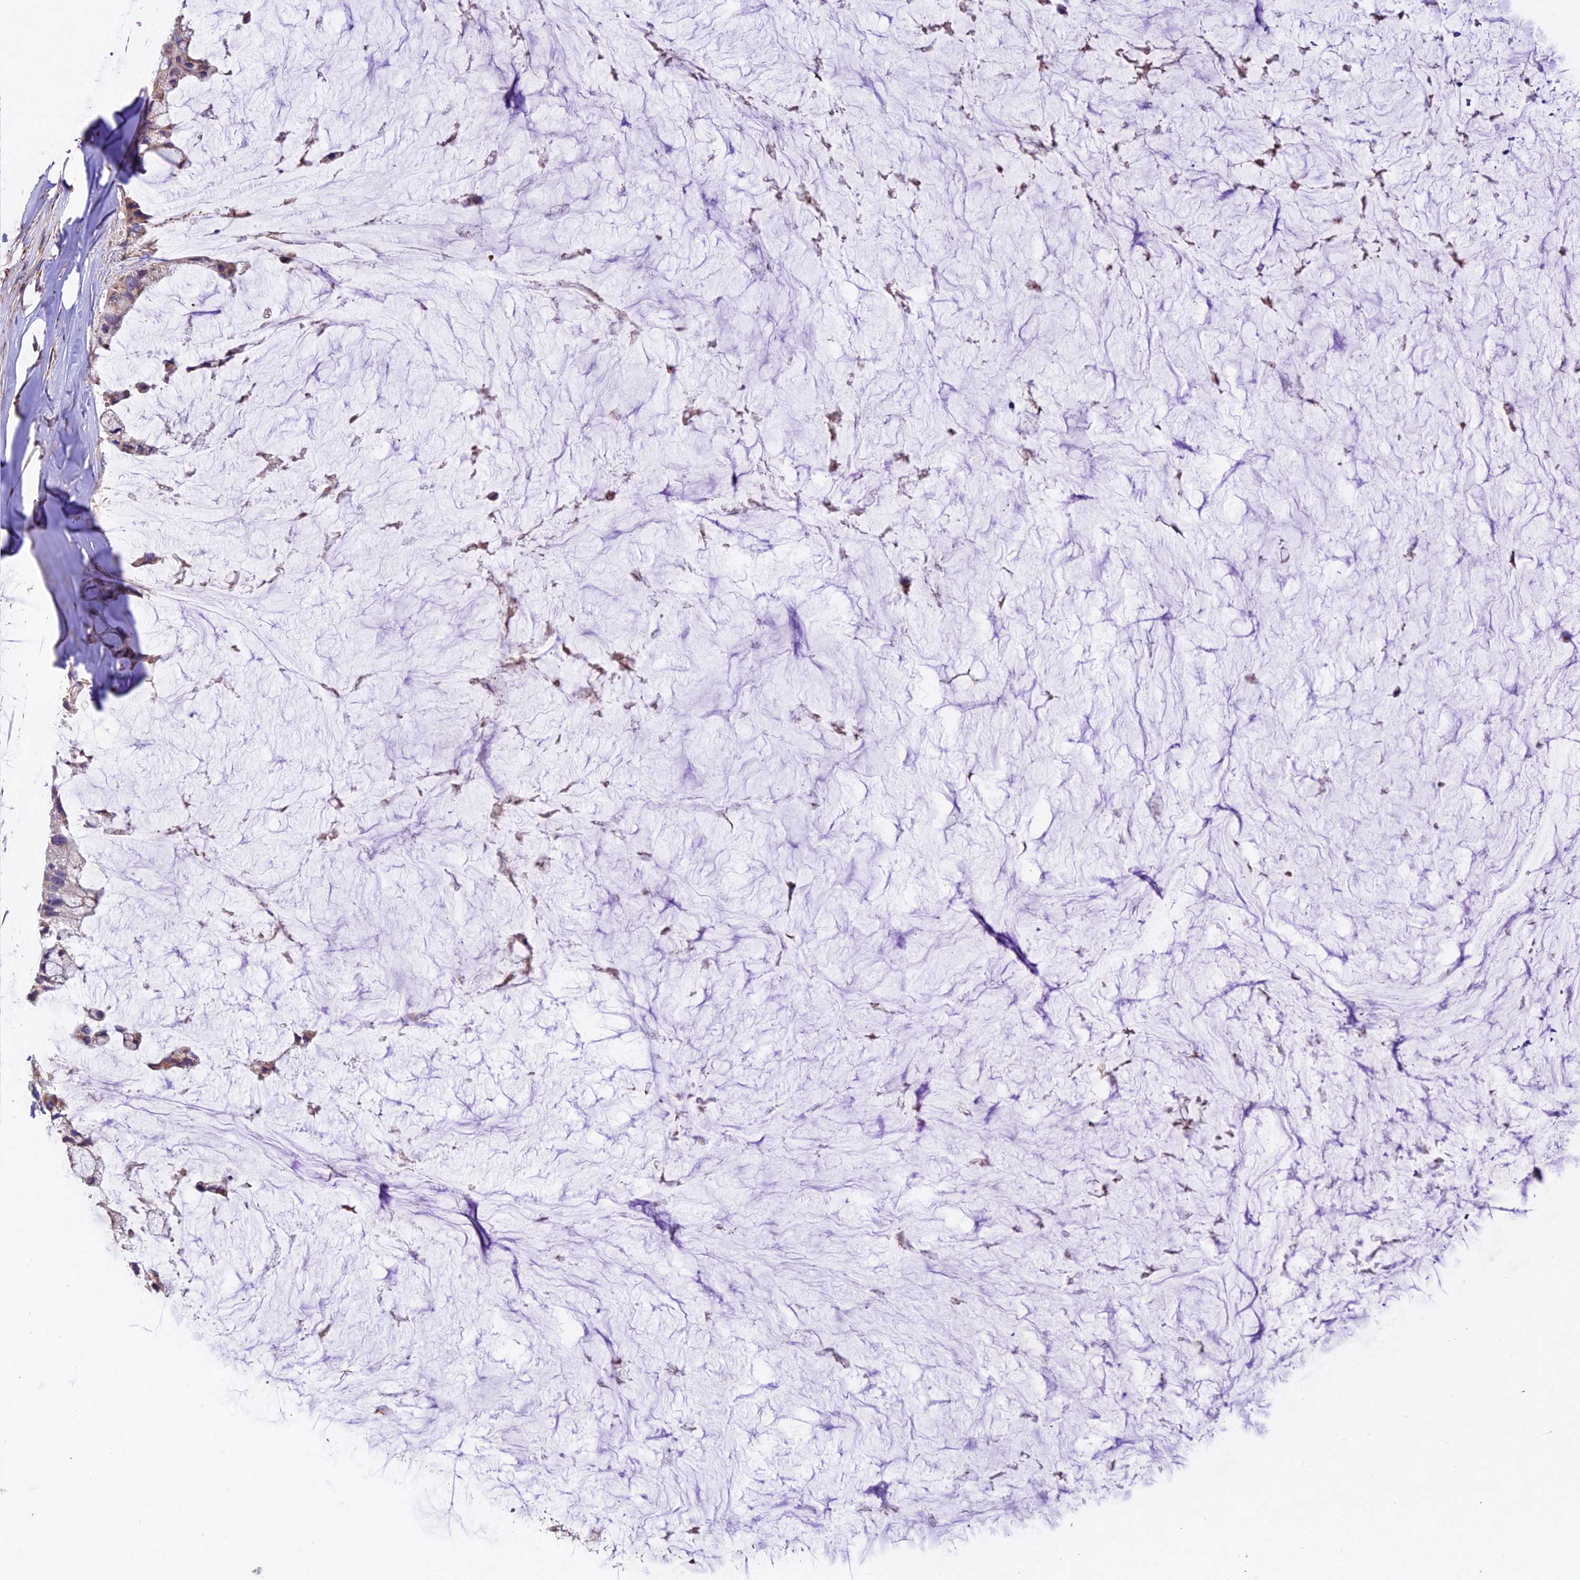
{"staining": {"intensity": "weak", "quantity": "25%-75%", "location": "cytoplasmic/membranous"}, "tissue": "ovarian cancer", "cell_type": "Tumor cells", "image_type": "cancer", "snomed": [{"axis": "morphology", "description": "Cystadenocarcinoma, mucinous, NOS"}, {"axis": "topography", "description": "Ovary"}], "caption": "High-power microscopy captured an IHC image of ovarian cancer, revealing weak cytoplasmic/membranous expression in about 25%-75% of tumor cells. The staining was performed using DAB, with brown indicating positive protein expression. Nuclei are stained blue with hematoxylin.", "gene": "NDUFA8", "patient": {"sex": "female", "age": 39}}